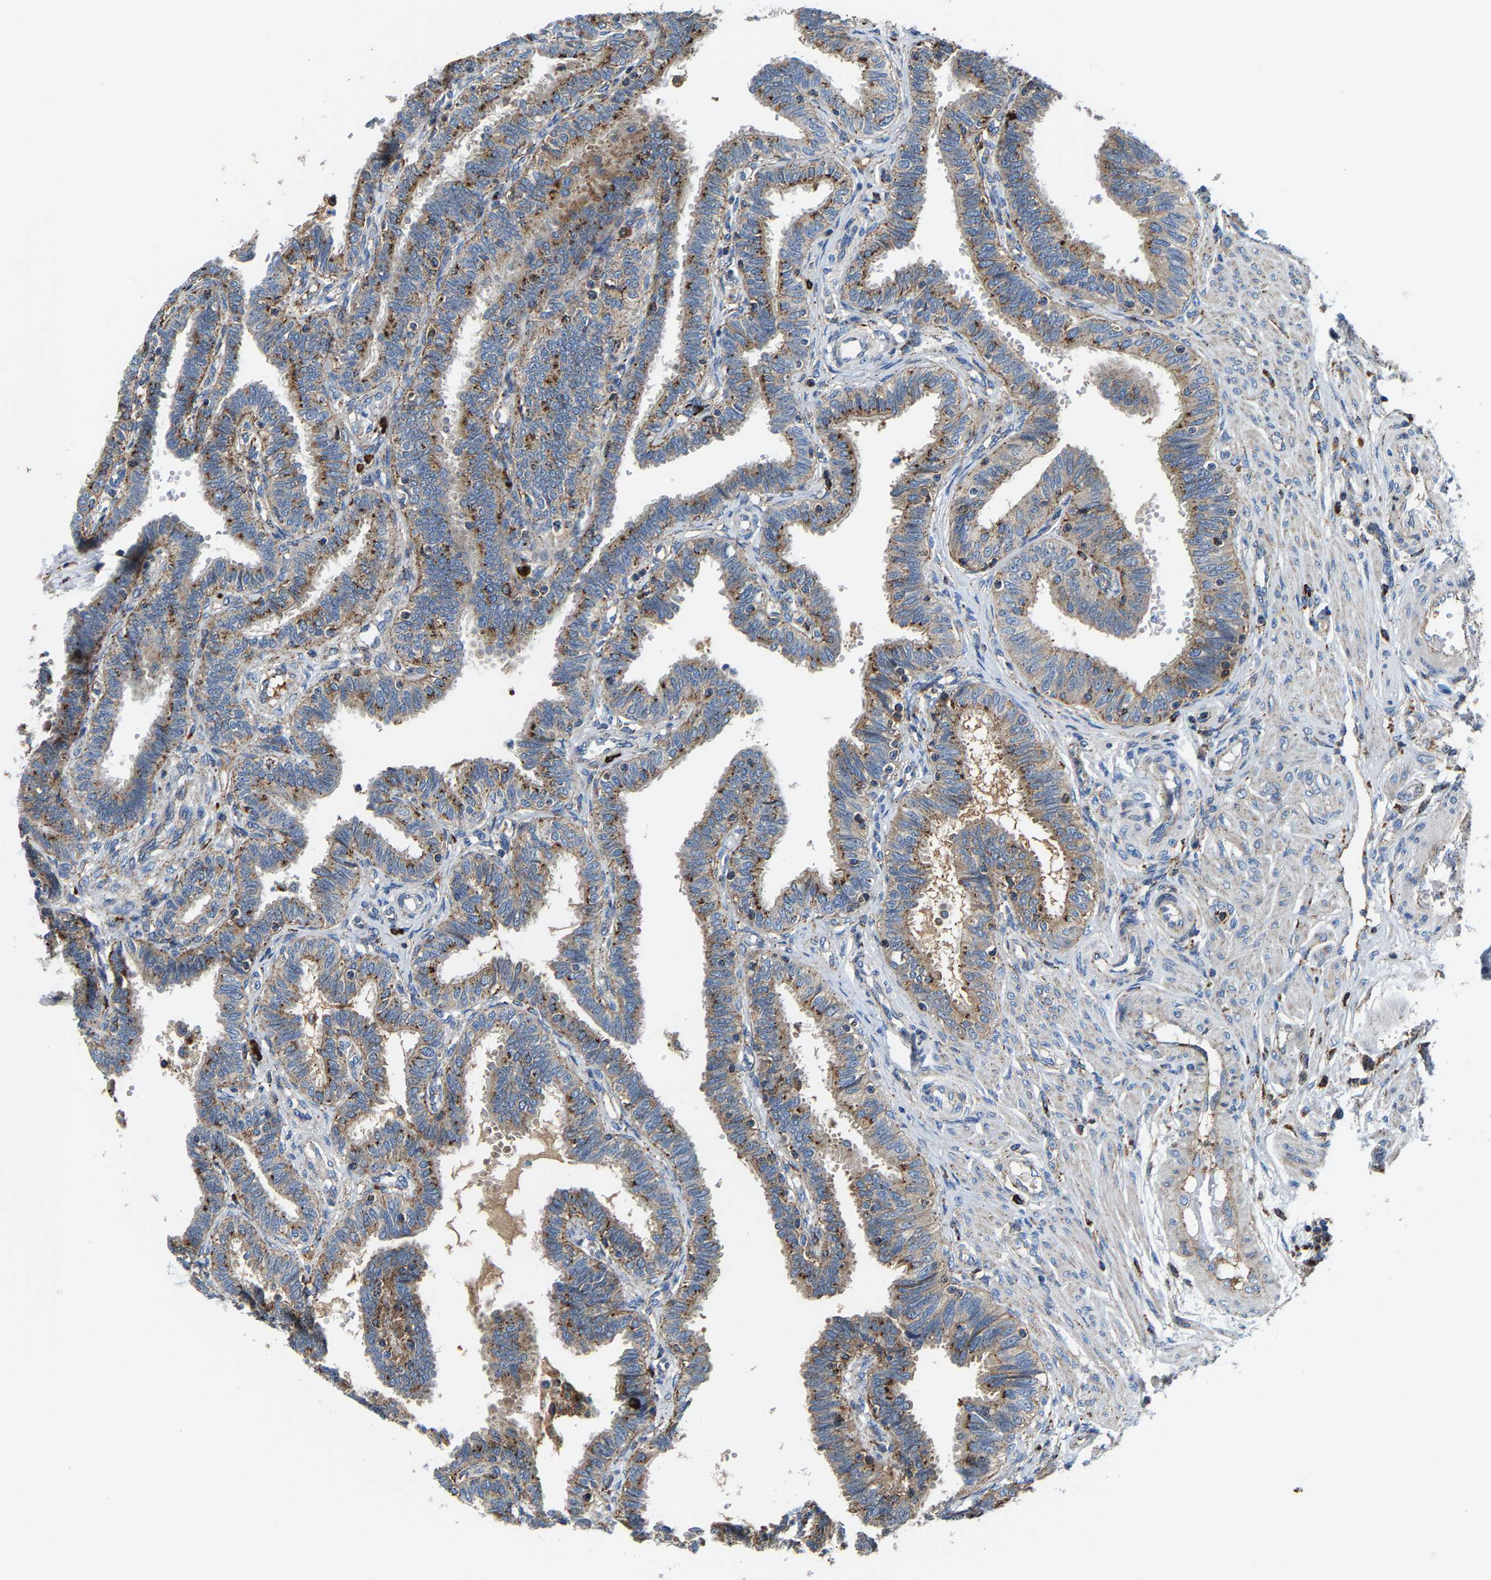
{"staining": {"intensity": "moderate", "quantity": ">75%", "location": "cytoplasmic/membranous"}, "tissue": "fallopian tube", "cell_type": "Glandular cells", "image_type": "normal", "snomed": [{"axis": "morphology", "description": "Normal tissue, NOS"}, {"axis": "topography", "description": "Fallopian tube"}, {"axis": "topography", "description": "Placenta"}], "caption": "Protein analysis of benign fallopian tube displays moderate cytoplasmic/membranous expression in about >75% of glandular cells.", "gene": "DPP7", "patient": {"sex": "female", "age": 34}}